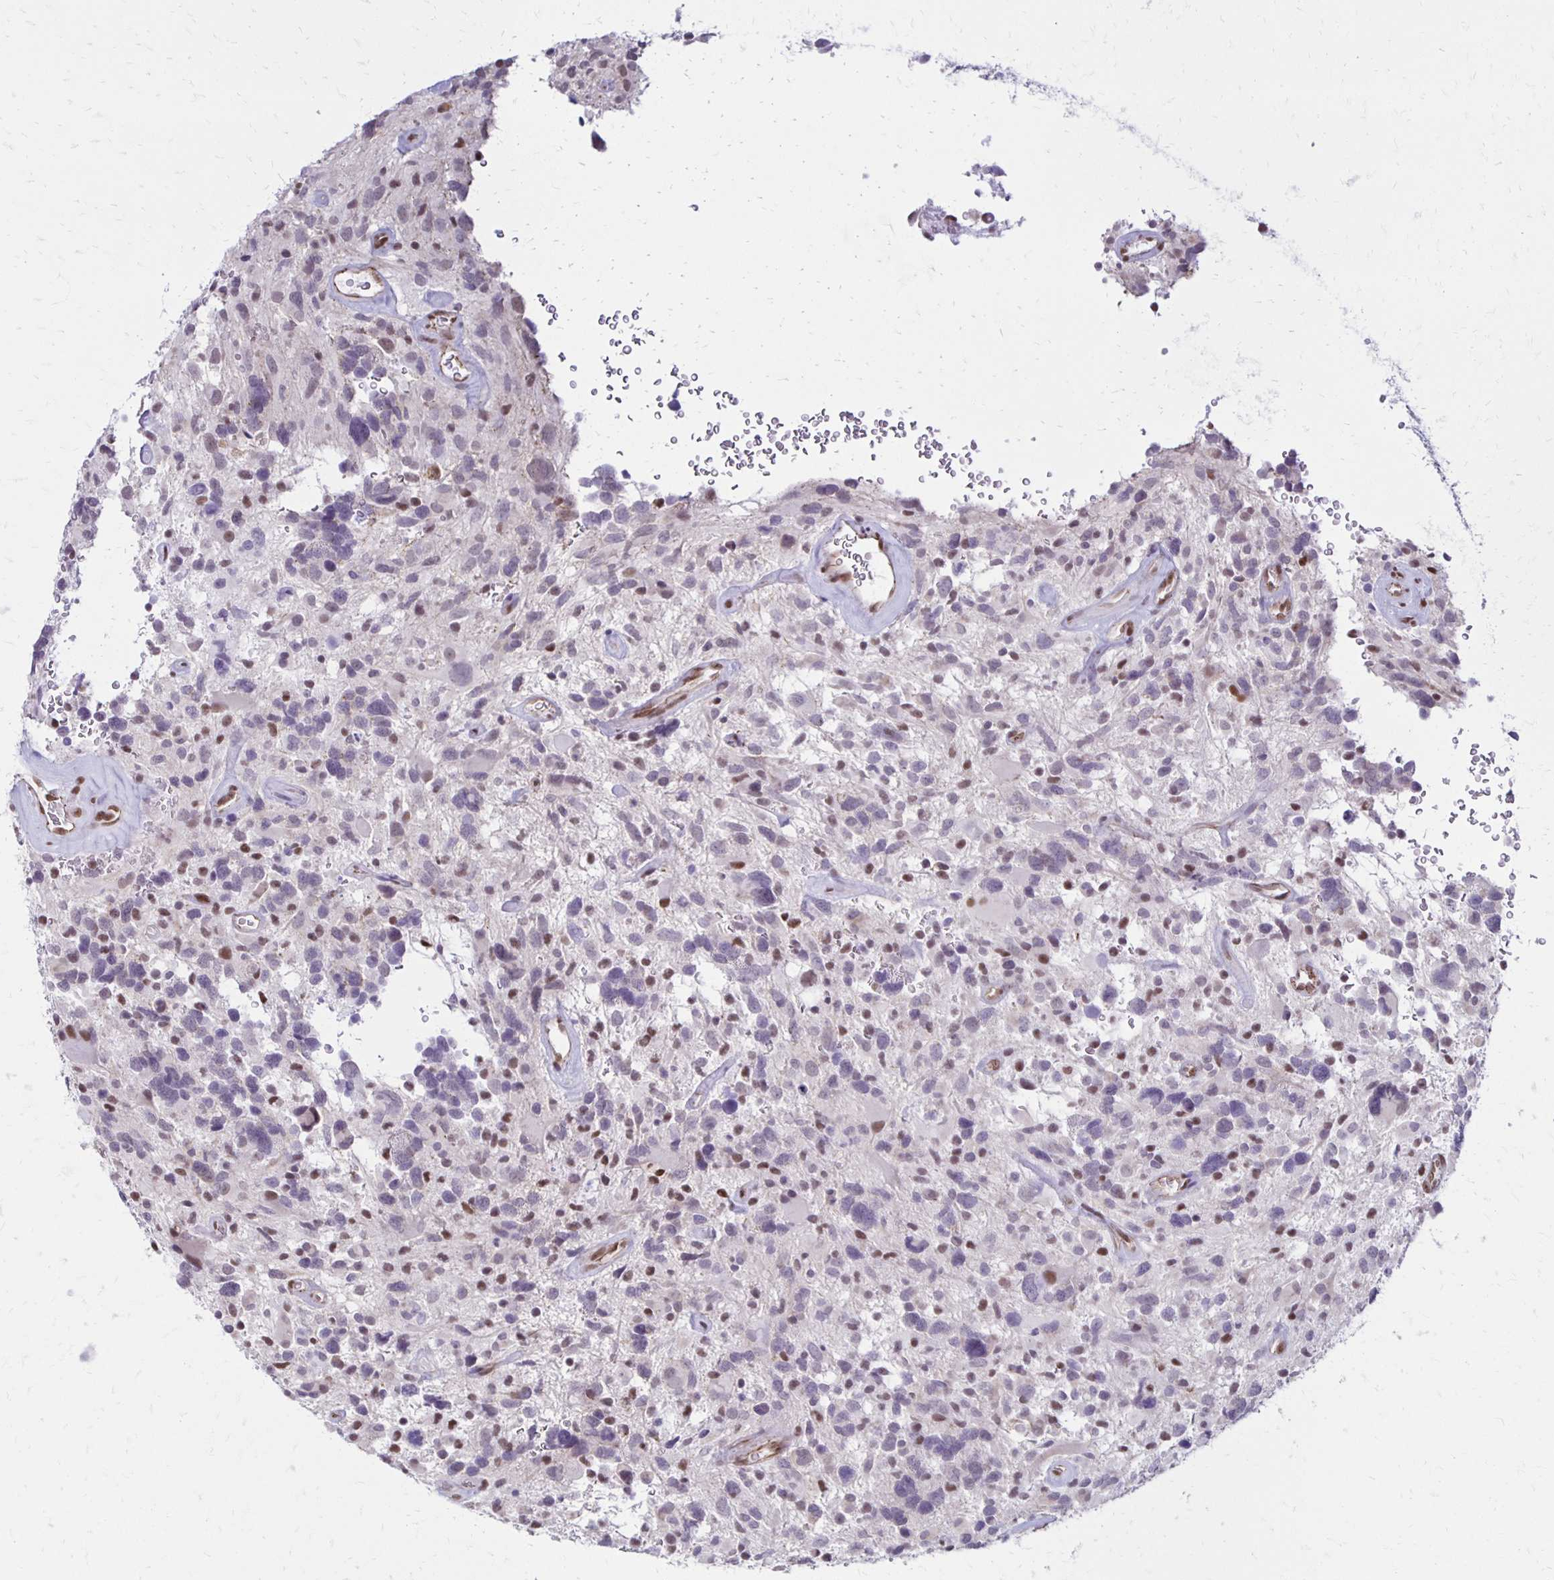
{"staining": {"intensity": "moderate", "quantity": "<25%", "location": "nuclear"}, "tissue": "glioma", "cell_type": "Tumor cells", "image_type": "cancer", "snomed": [{"axis": "morphology", "description": "Glioma, malignant, High grade"}, {"axis": "topography", "description": "Brain"}], "caption": "Human high-grade glioma (malignant) stained with a brown dye displays moderate nuclear positive expression in approximately <25% of tumor cells.", "gene": "DDB2", "patient": {"sex": "male", "age": 49}}